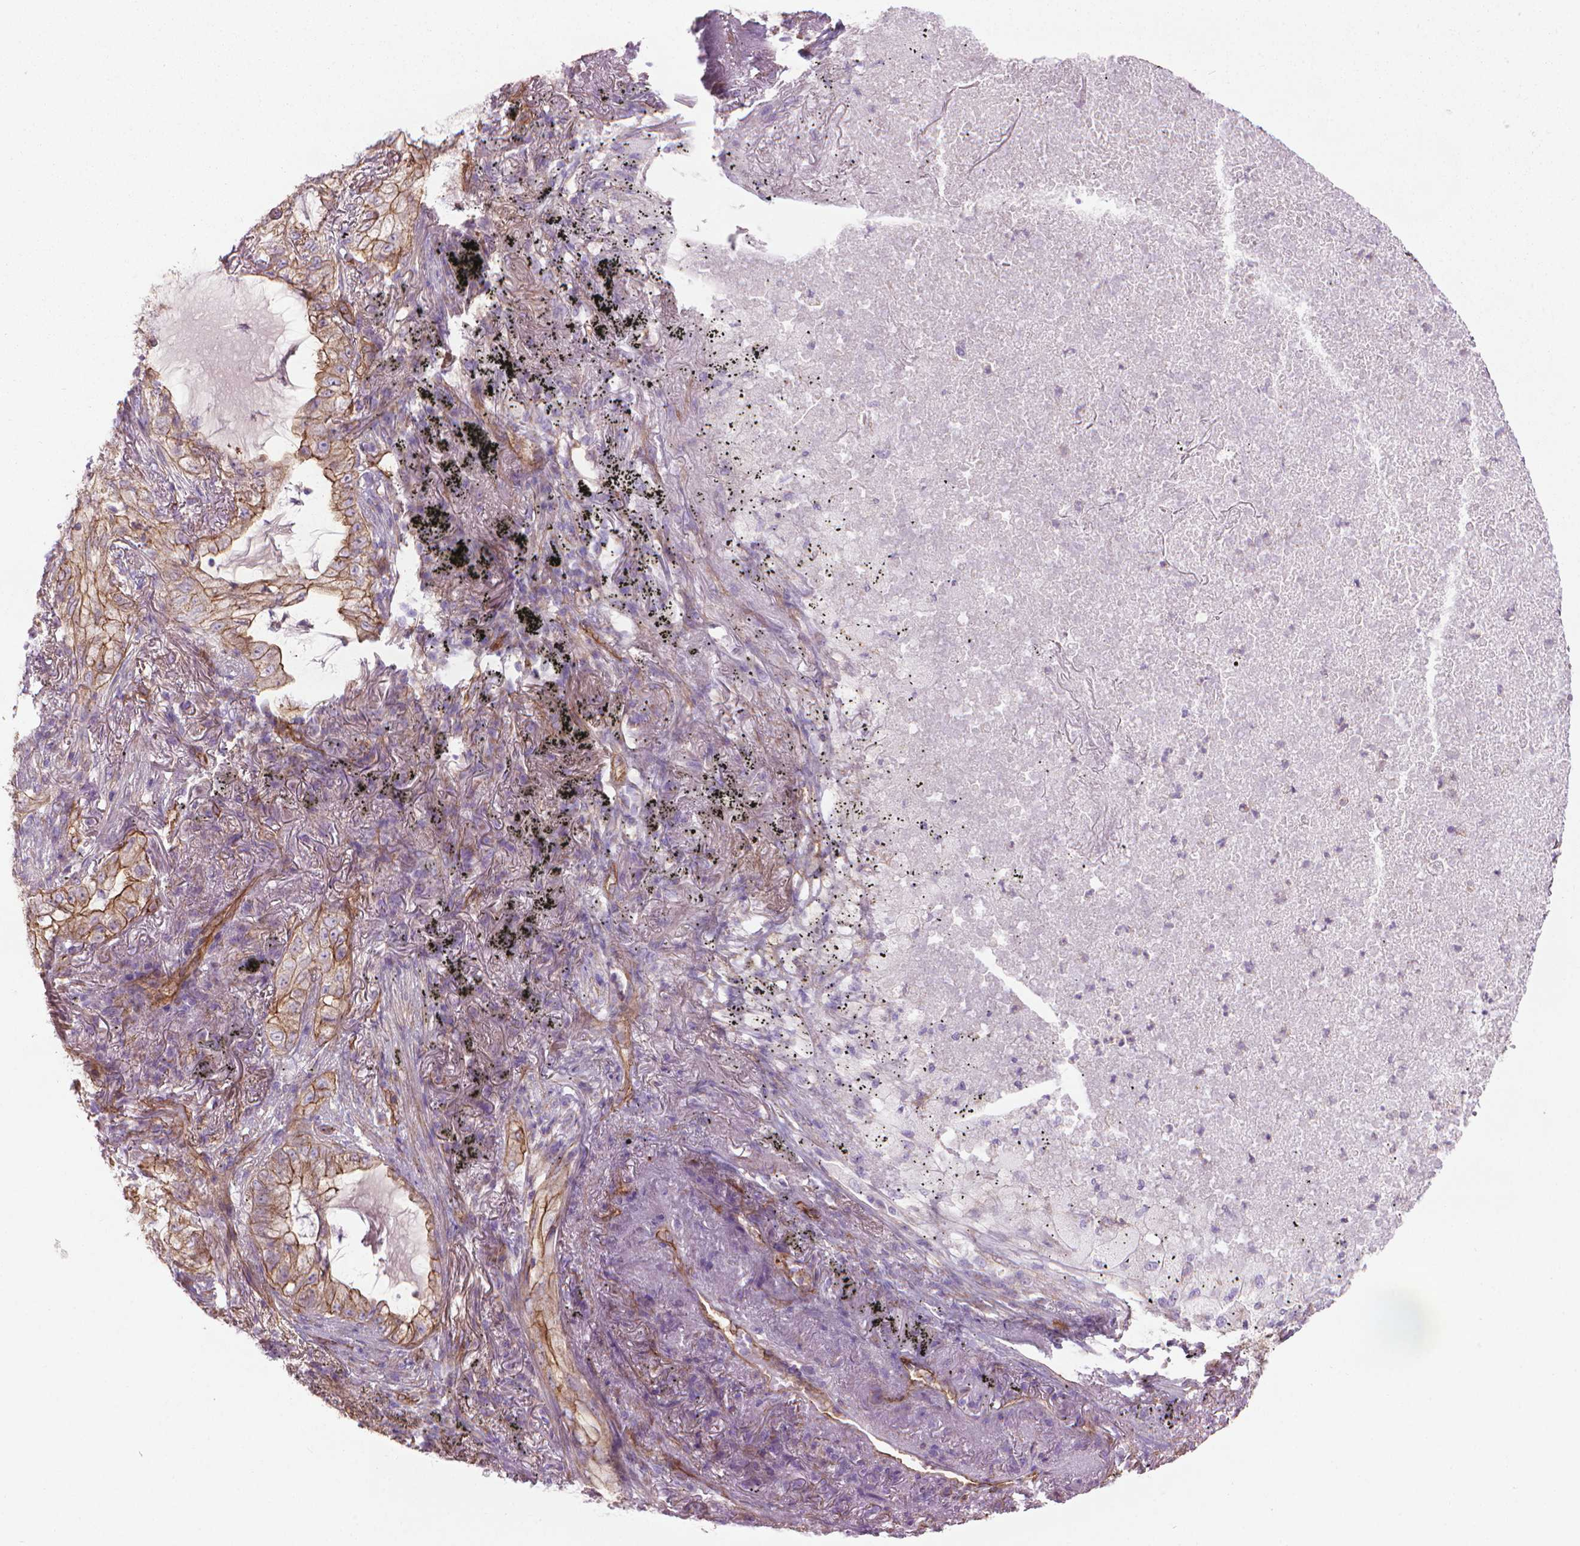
{"staining": {"intensity": "moderate", "quantity": ">75%", "location": "cytoplasmic/membranous"}, "tissue": "lung cancer", "cell_type": "Tumor cells", "image_type": "cancer", "snomed": [{"axis": "morphology", "description": "Adenocarcinoma, NOS"}, {"axis": "topography", "description": "Lung"}], "caption": "The immunohistochemical stain highlights moderate cytoplasmic/membranous staining in tumor cells of lung cancer (adenocarcinoma) tissue.", "gene": "TENT5A", "patient": {"sex": "female", "age": 73}}